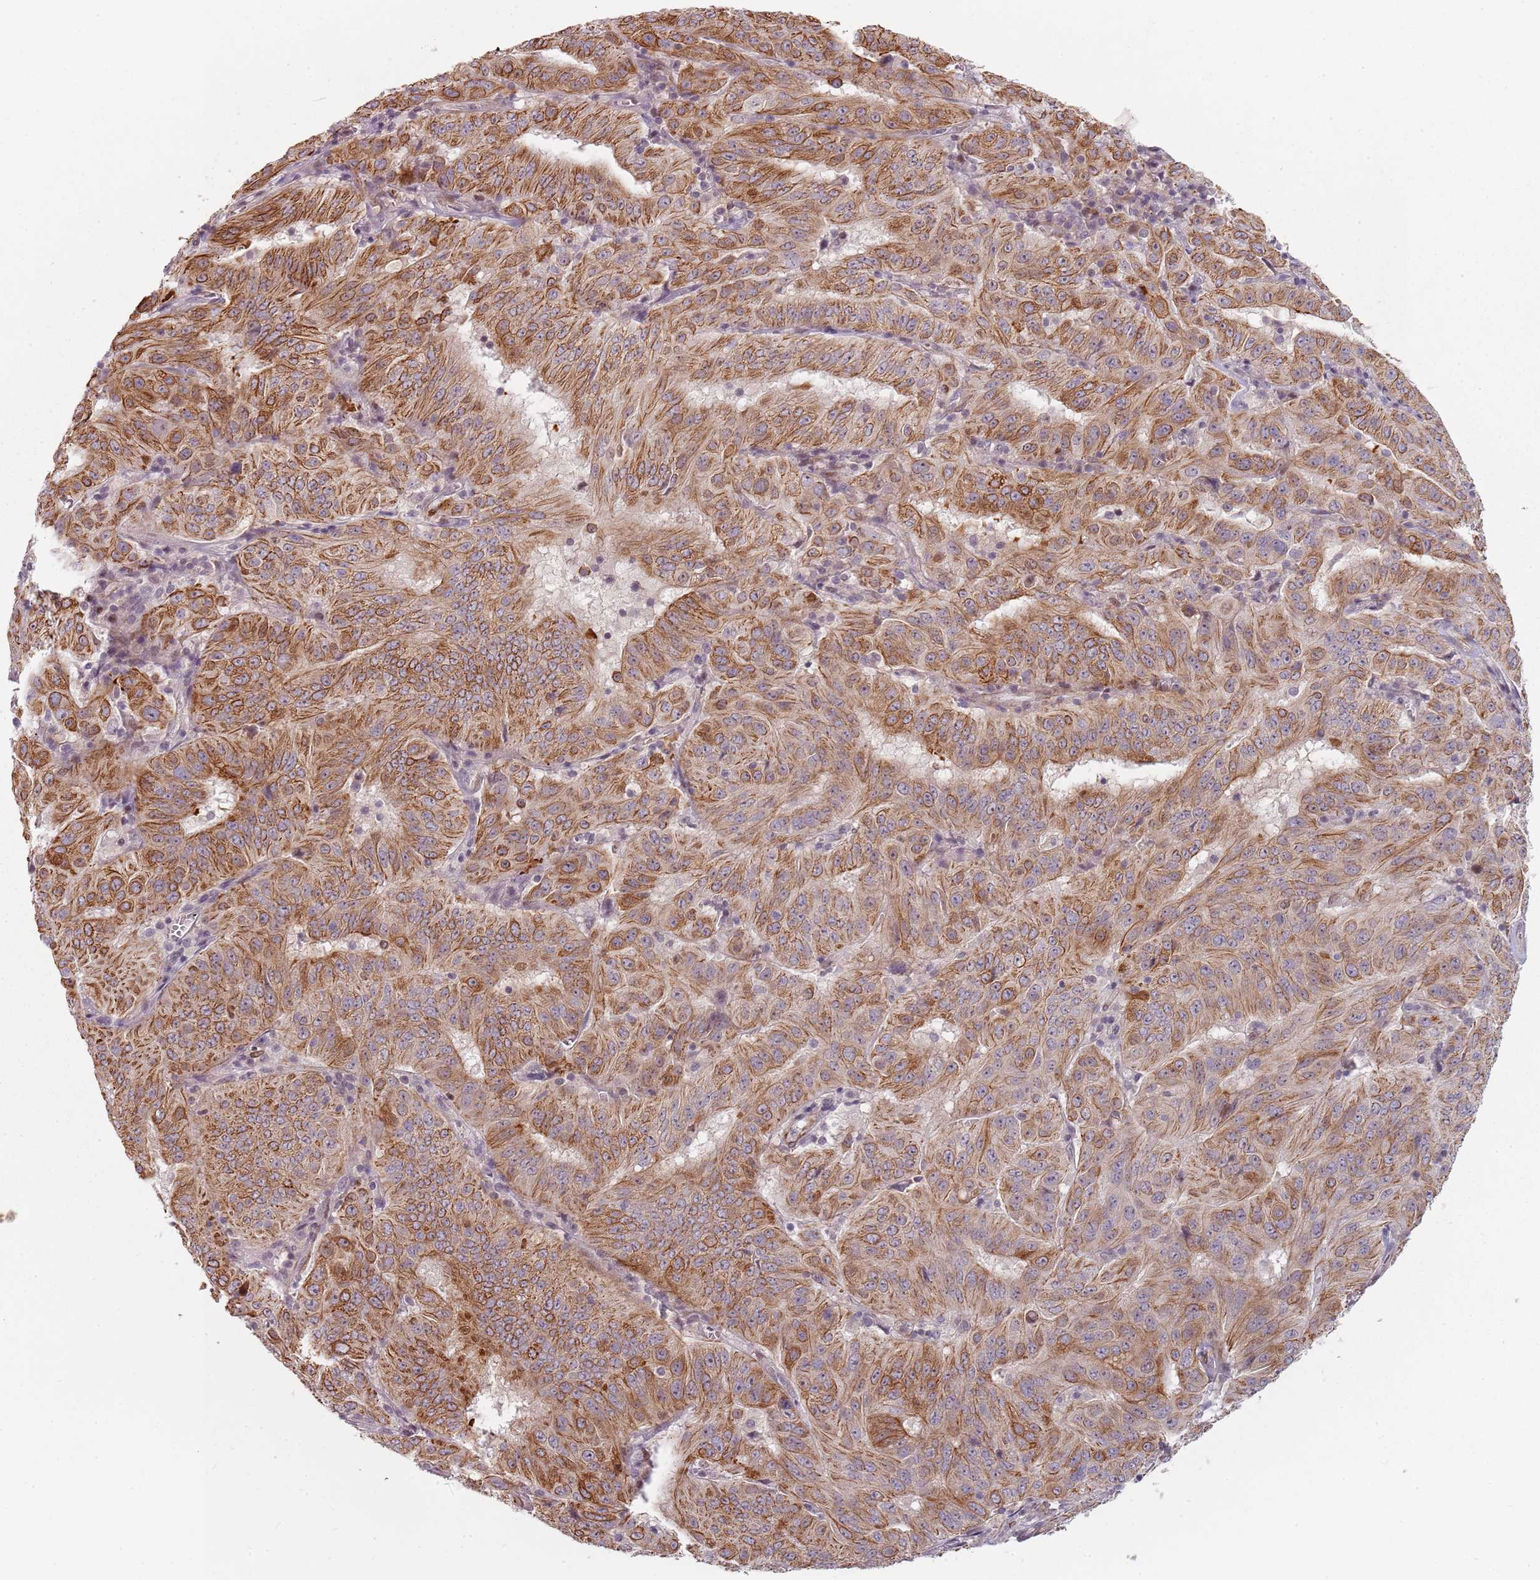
{"staining": {"intensity": "moderate", "quantity": ">75%", "location": "cytoplasmic/membranous"}, "tissue": "pancreatic cancer", "cell_type": "Tumor cells", "image_type": "cancer", "snomed": [{"axis": "morphology", "description": "Adenocarcinoma, NOS"}, {"axis": "topography", "description": "Pancreas"}], "caption": "Adenocarcinoma (pancreatic) tissue reveals moderate cytoplasmic/membranous staining in approximately >75% of tumor cells, visualized by immunohistochemistry. Ihc stains the protein in brown and the nuclei are stained blue.", "gene": "RPS6KA2", "patient": {"sex": "male", "age": 63}}